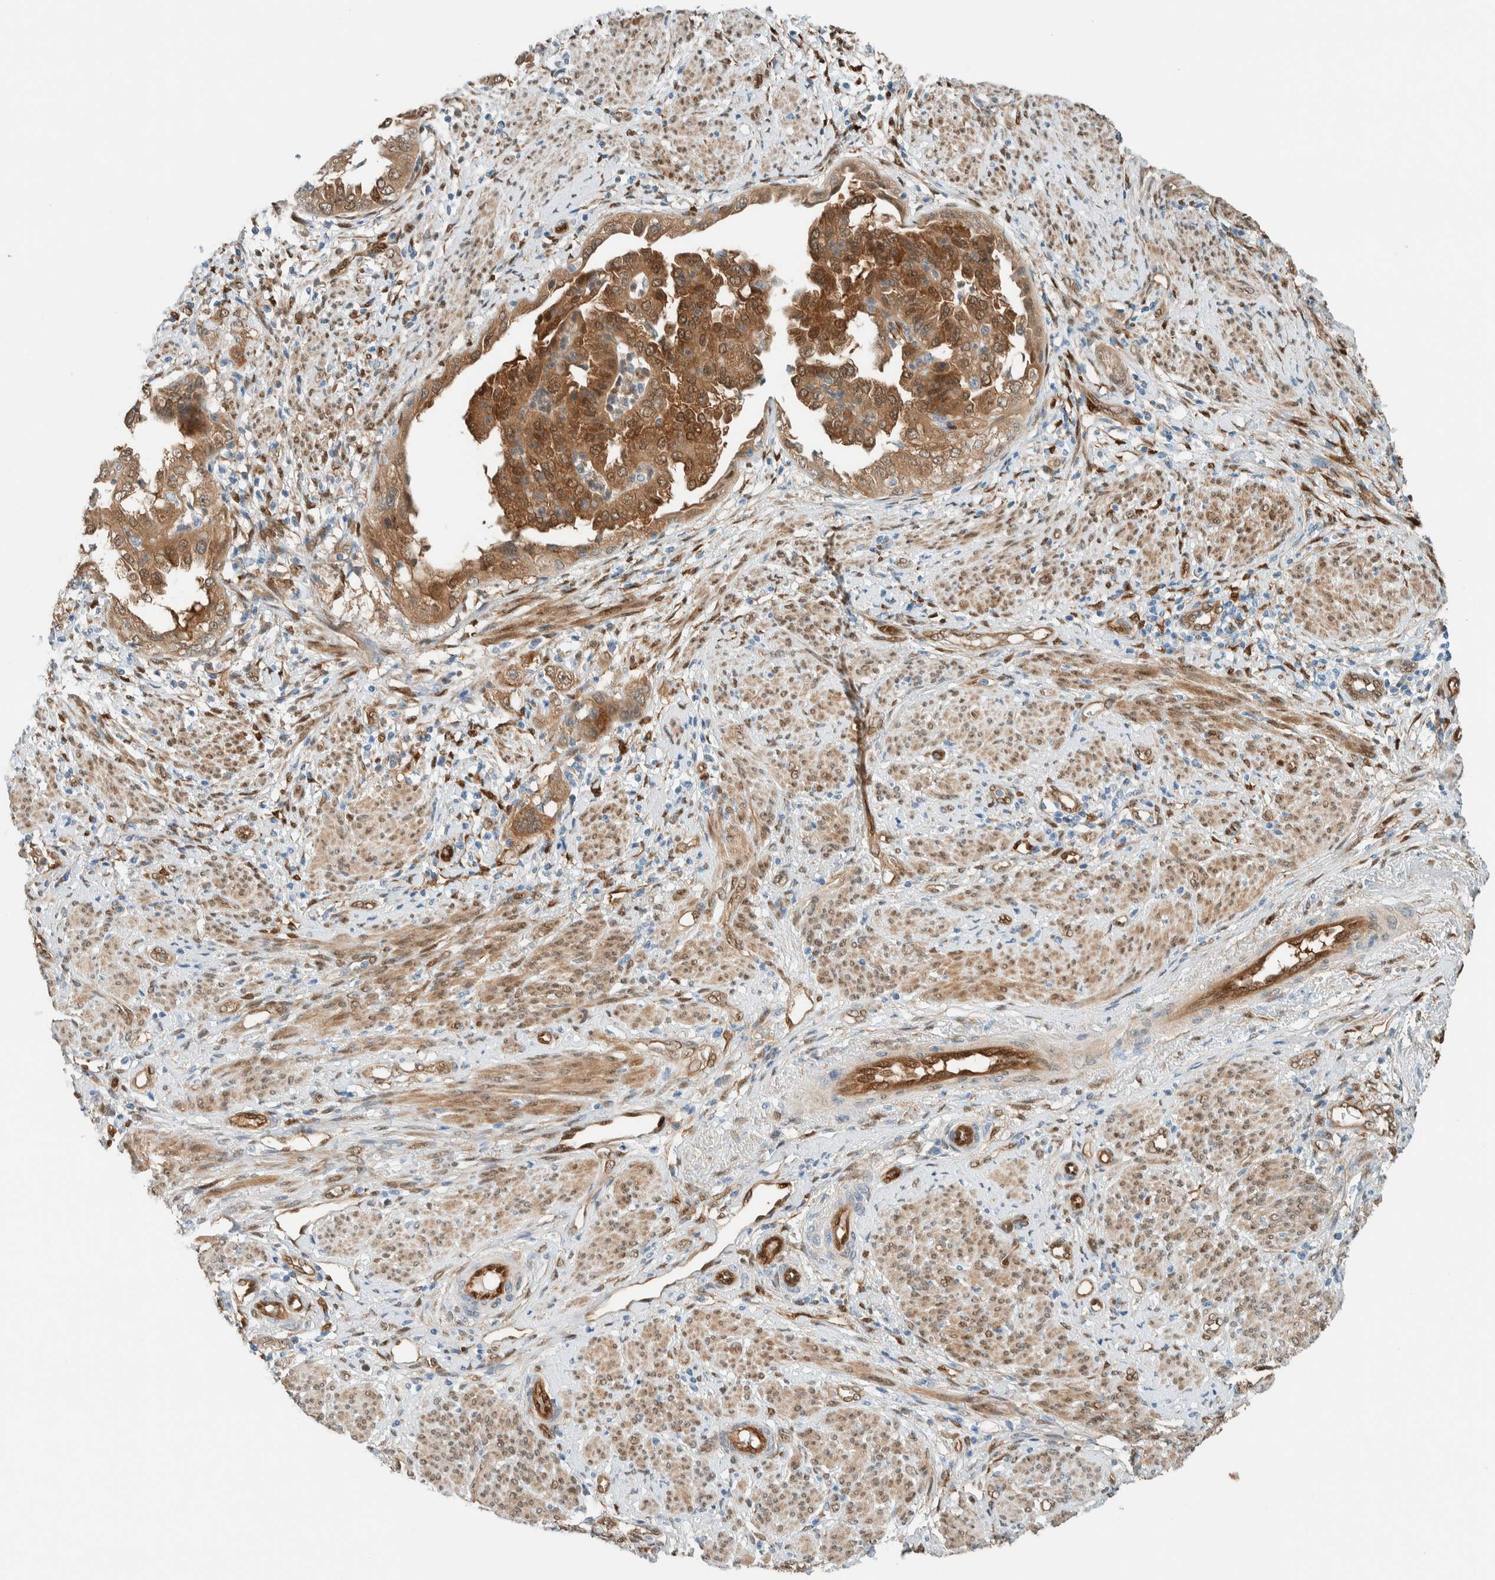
{"staining": {"intensity": "moderate", "quantity": ">75%", "location": "cytoplasmic/membranous,nuclear"}, "tissue": "endometrial cancer", "cell_type": "Tumor cells", "image_type": "cancer", "snomed": [{"axis": "morphology", "description": "Adenocarcinoma, NOS"}, {"axis": "topography", "description": "Endometrium"}], "caption": "Endometrial cancer (adenocarcinoma) stained with DAB (3,3'-diaminobenzidine) immunohistochemistry (IHC) reveals medium levels of moderate cytoplasmic/membranous and nuclear positivity in approximately >75% of tumor cells.", "gene": "NXN", "patient": {"sex": "female", "age": 85}}